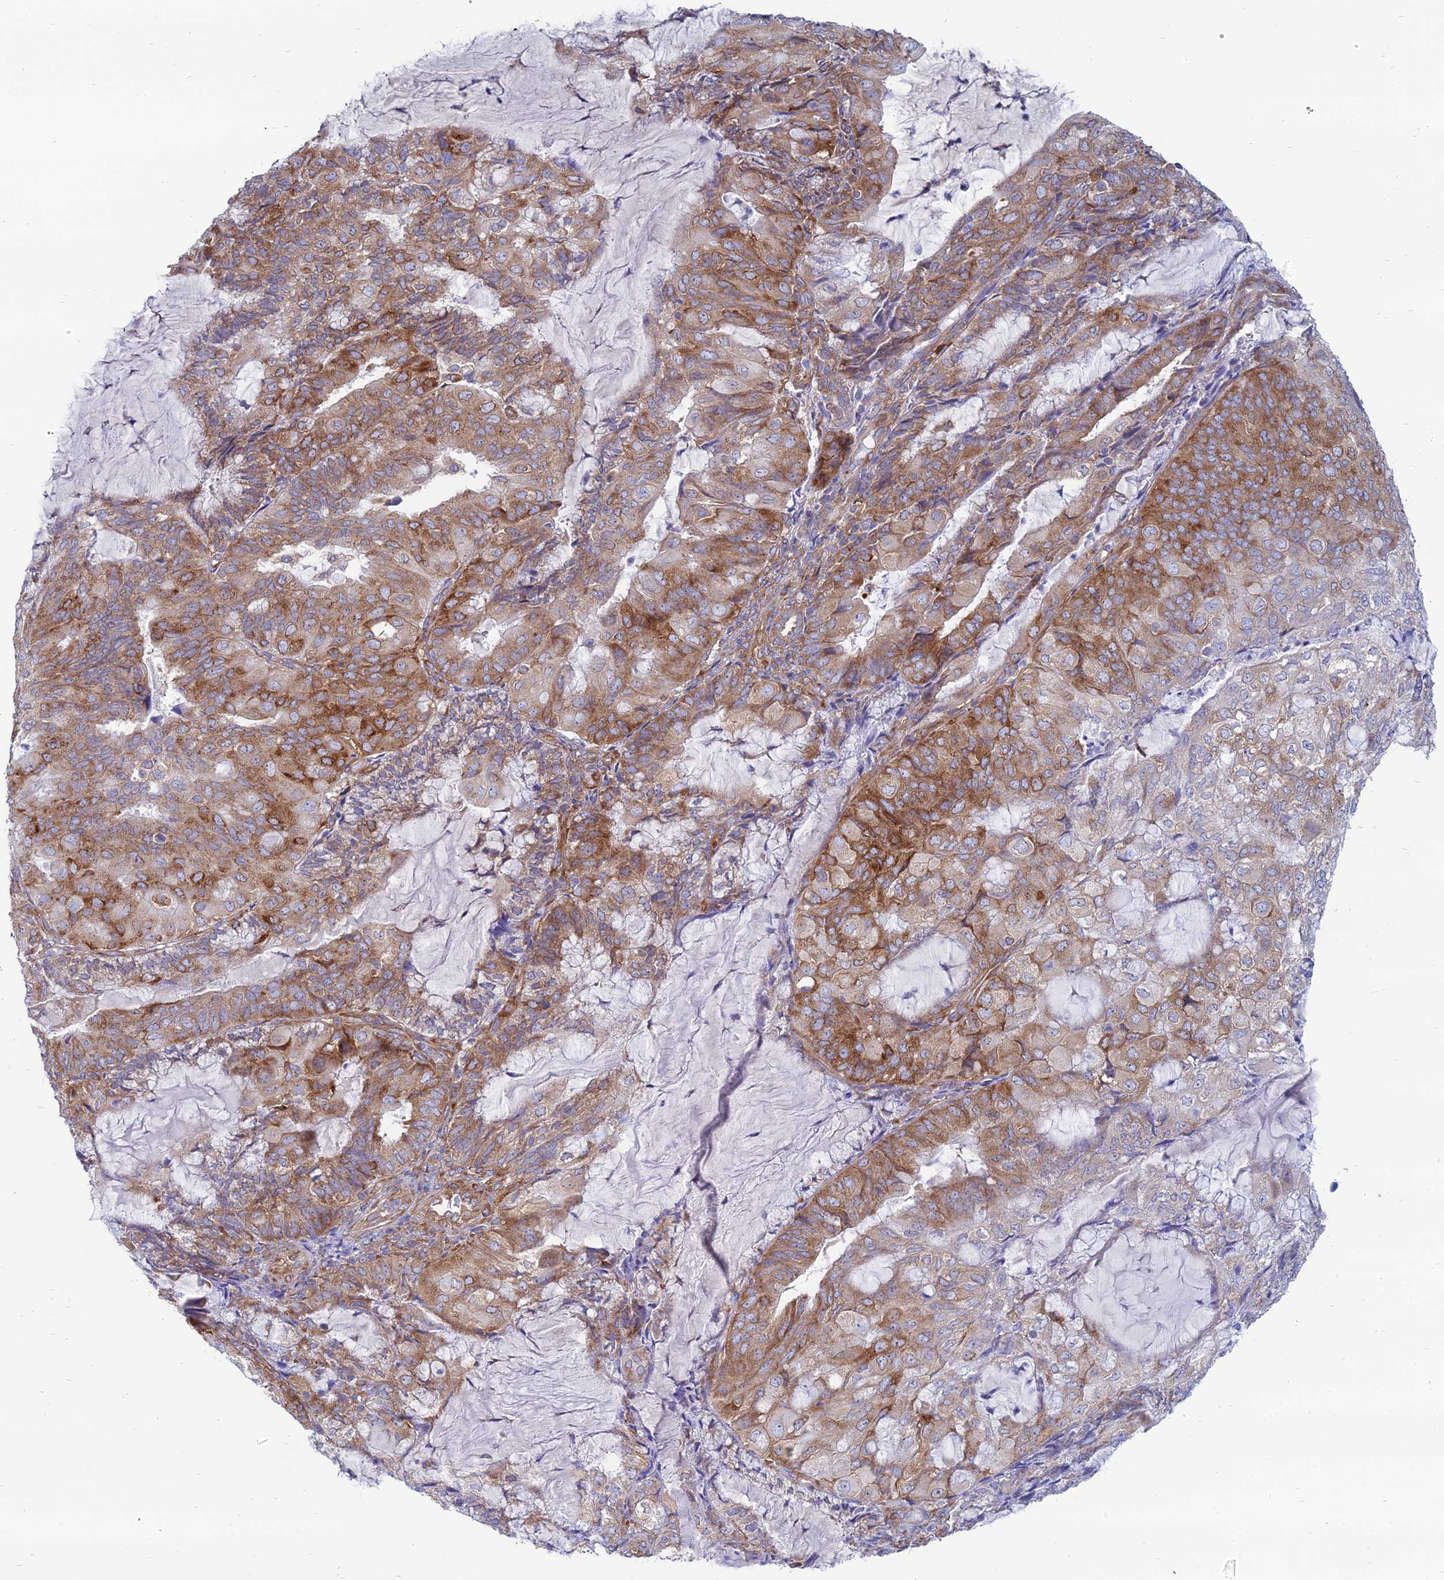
{"staining": {"intensity": "moderate", "quantity": ">75%", "location": "cytoplasmic/membranous"}, "tissue": "endometrial cancer", "cell_type": "Tumor cells", "image_type": "cancer", "snomed": [{"axis": "morphology", "description": "Adenocarcinoma, NOS"}, {"axis": "topography", "description": "Endometrium"}], "caption": "A histopathology image of human endometrial cancer (adenocarcinoma) stained for a protein reveals moderate cytoplasmic/membranous brown staining in tumor cells.", "gene": "TXLNA", "patient": {"sex": "female", "age": 81}}